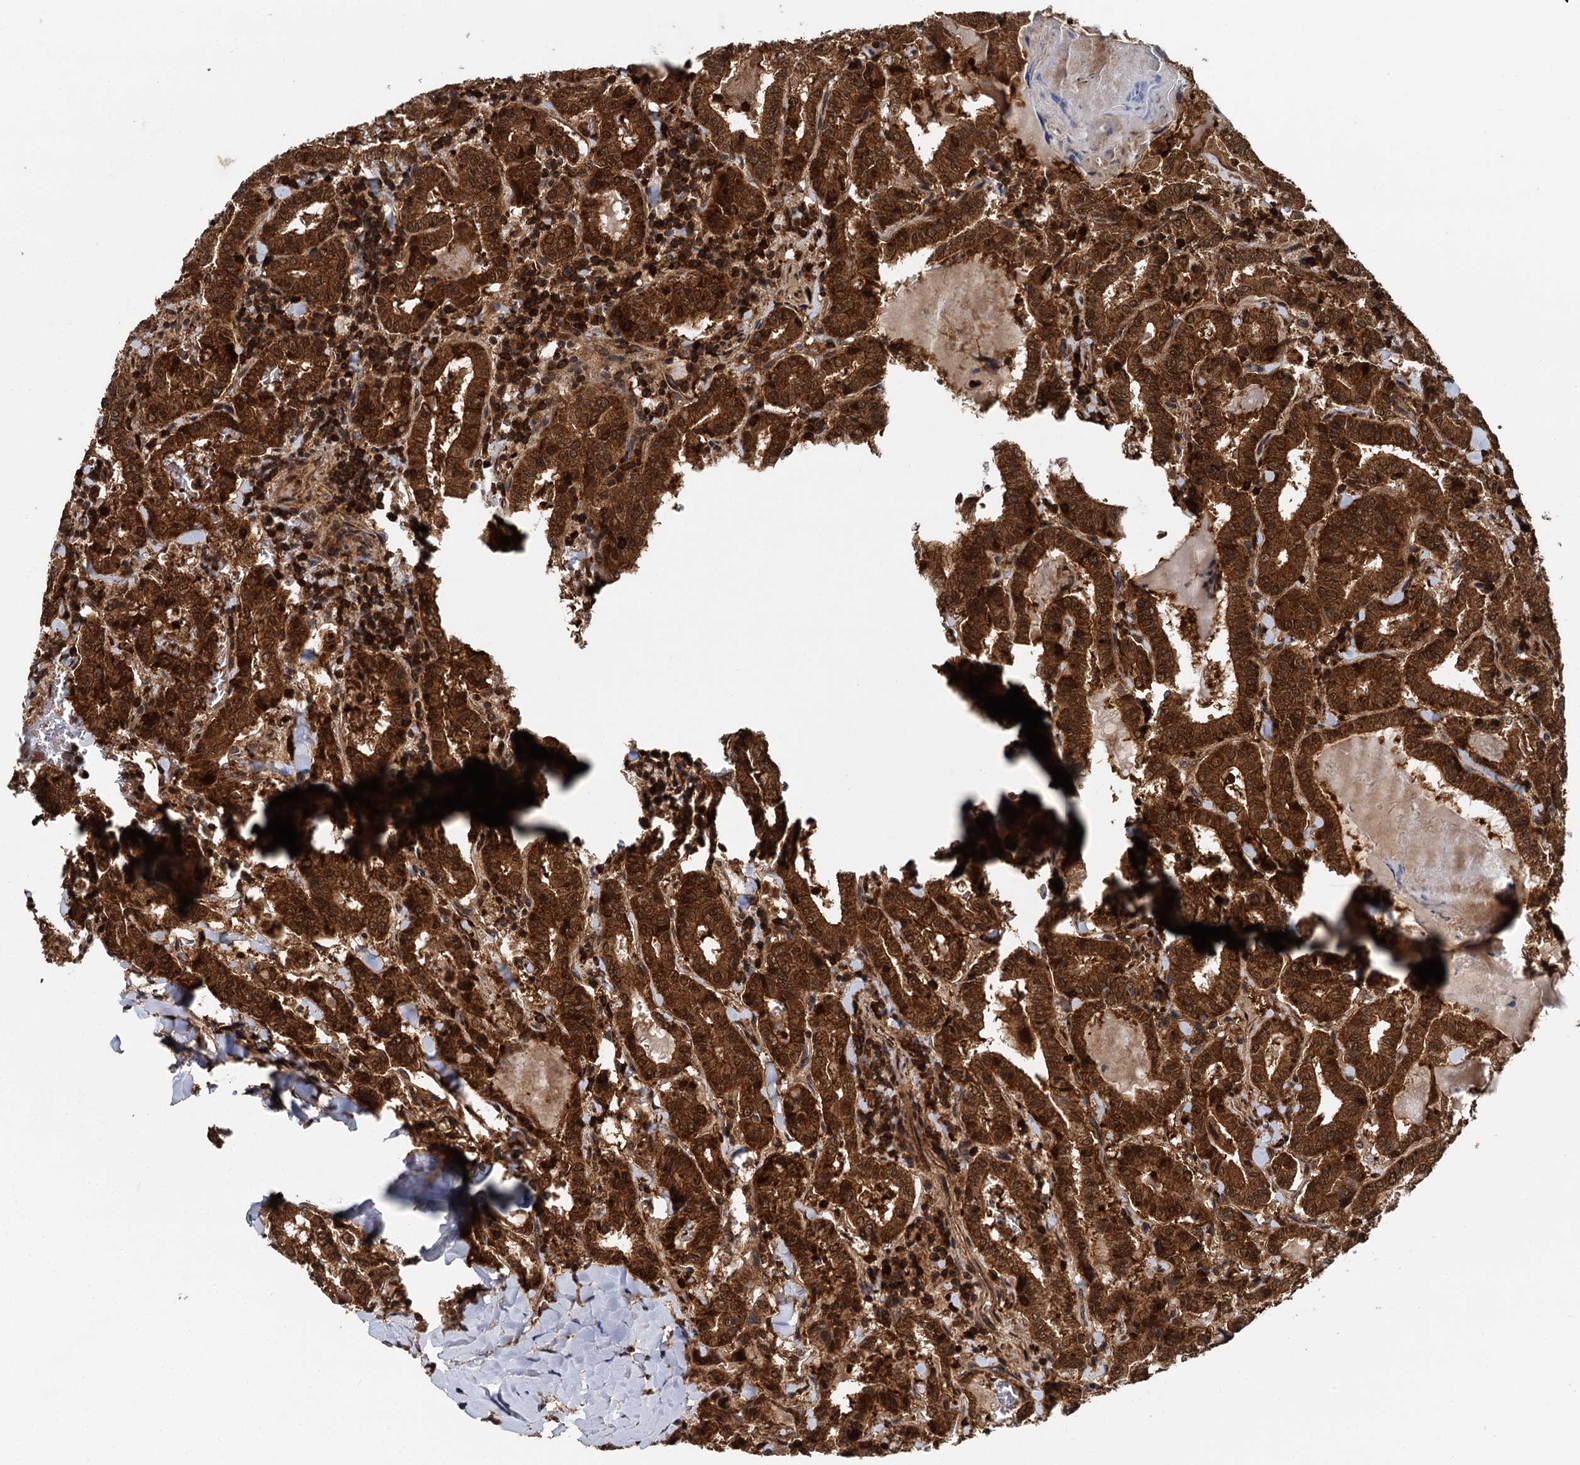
{"staining": {"intensity": "strong", "quantity": ">75%", "location": "cytoplasmic/membranous,nuclear"}, "tissue": "thyroid cancer", "cell_type": "Tumor cells", "image_type": "cancer", "snomed": [{"axis": "morphology", "description": "Papillary adenocarcinoma, NOS"}, {"axis": "topography", "description": "Thyroid gland"}], "caption": "Immunohistochemistry (IHC) (DAB (3,3'-diaminobenzidine)) staining of papillary adenocarcinoma (thyroid) reveals strong cytoplasmic/membranous and nuclear protein expression in about >75% of tumor cells. The protein is stained brown, and the nuclei are stained in blue (DAB IHC with brightfield microscopy, high magnification).", "gene": "STUB1", "patient": {"sex": "female", "age": 72}}